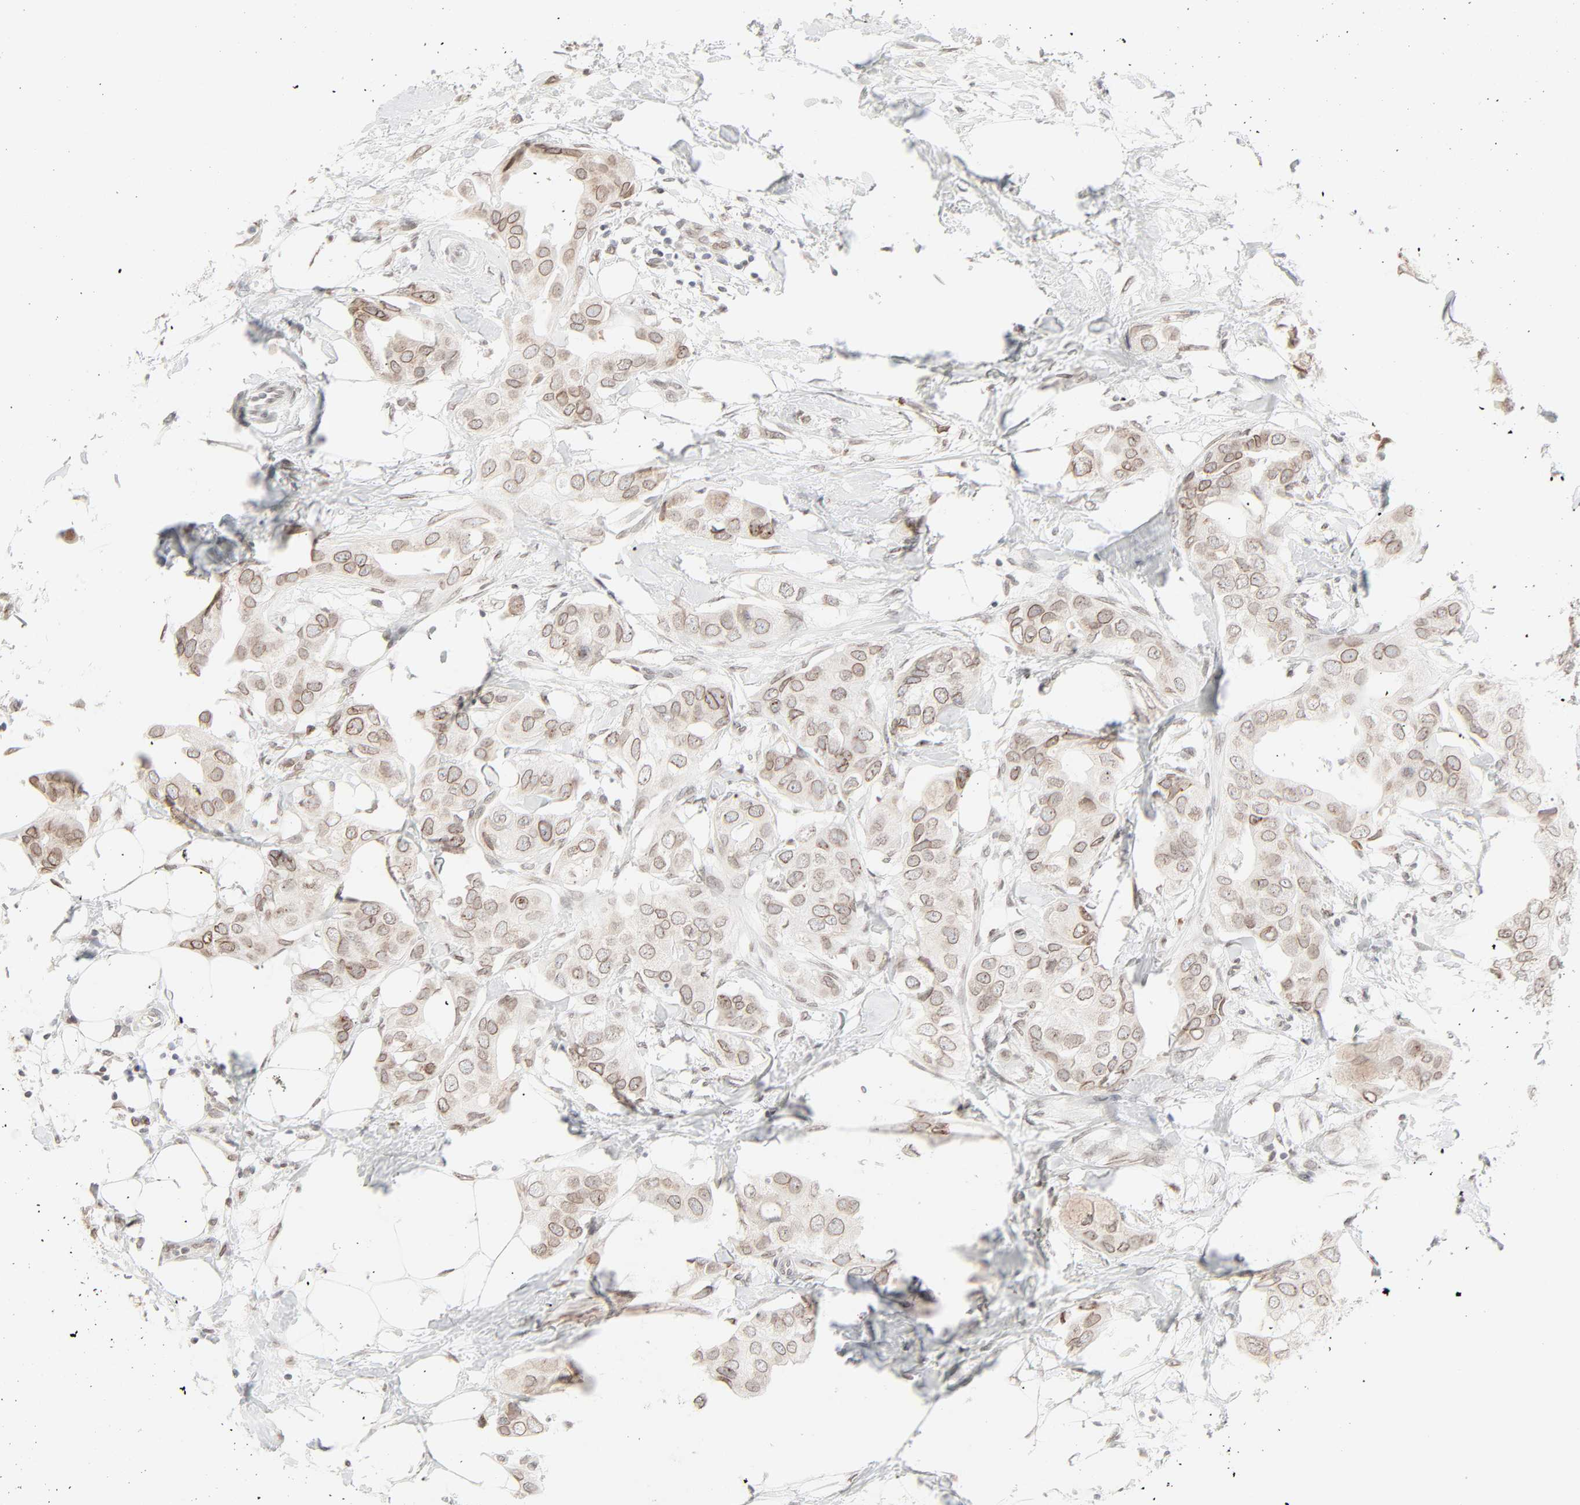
{"staining": {"intensity": "weak", "quantity": ">75%", "location": "cytoplasmic/membranous,nuclear"}, "tissue": "breast cancer", "cell_type": "Tumor cells", "image_type": "cancer", "snomed": [{"axis": "morphology", "description": "Duct carcinoma"}, {"axis": "topography", "description": "Breast"}], "caption": "Approximately >75% of tumor cells in human intraductal carcinoma (breast) demonstrate weak cytoplasmic/membranous and nuclear protein staining as visualized by brown immunohistochemical staining.", "gene": "MAD1L1", "patient": {"sex": "female", "age": 40}}